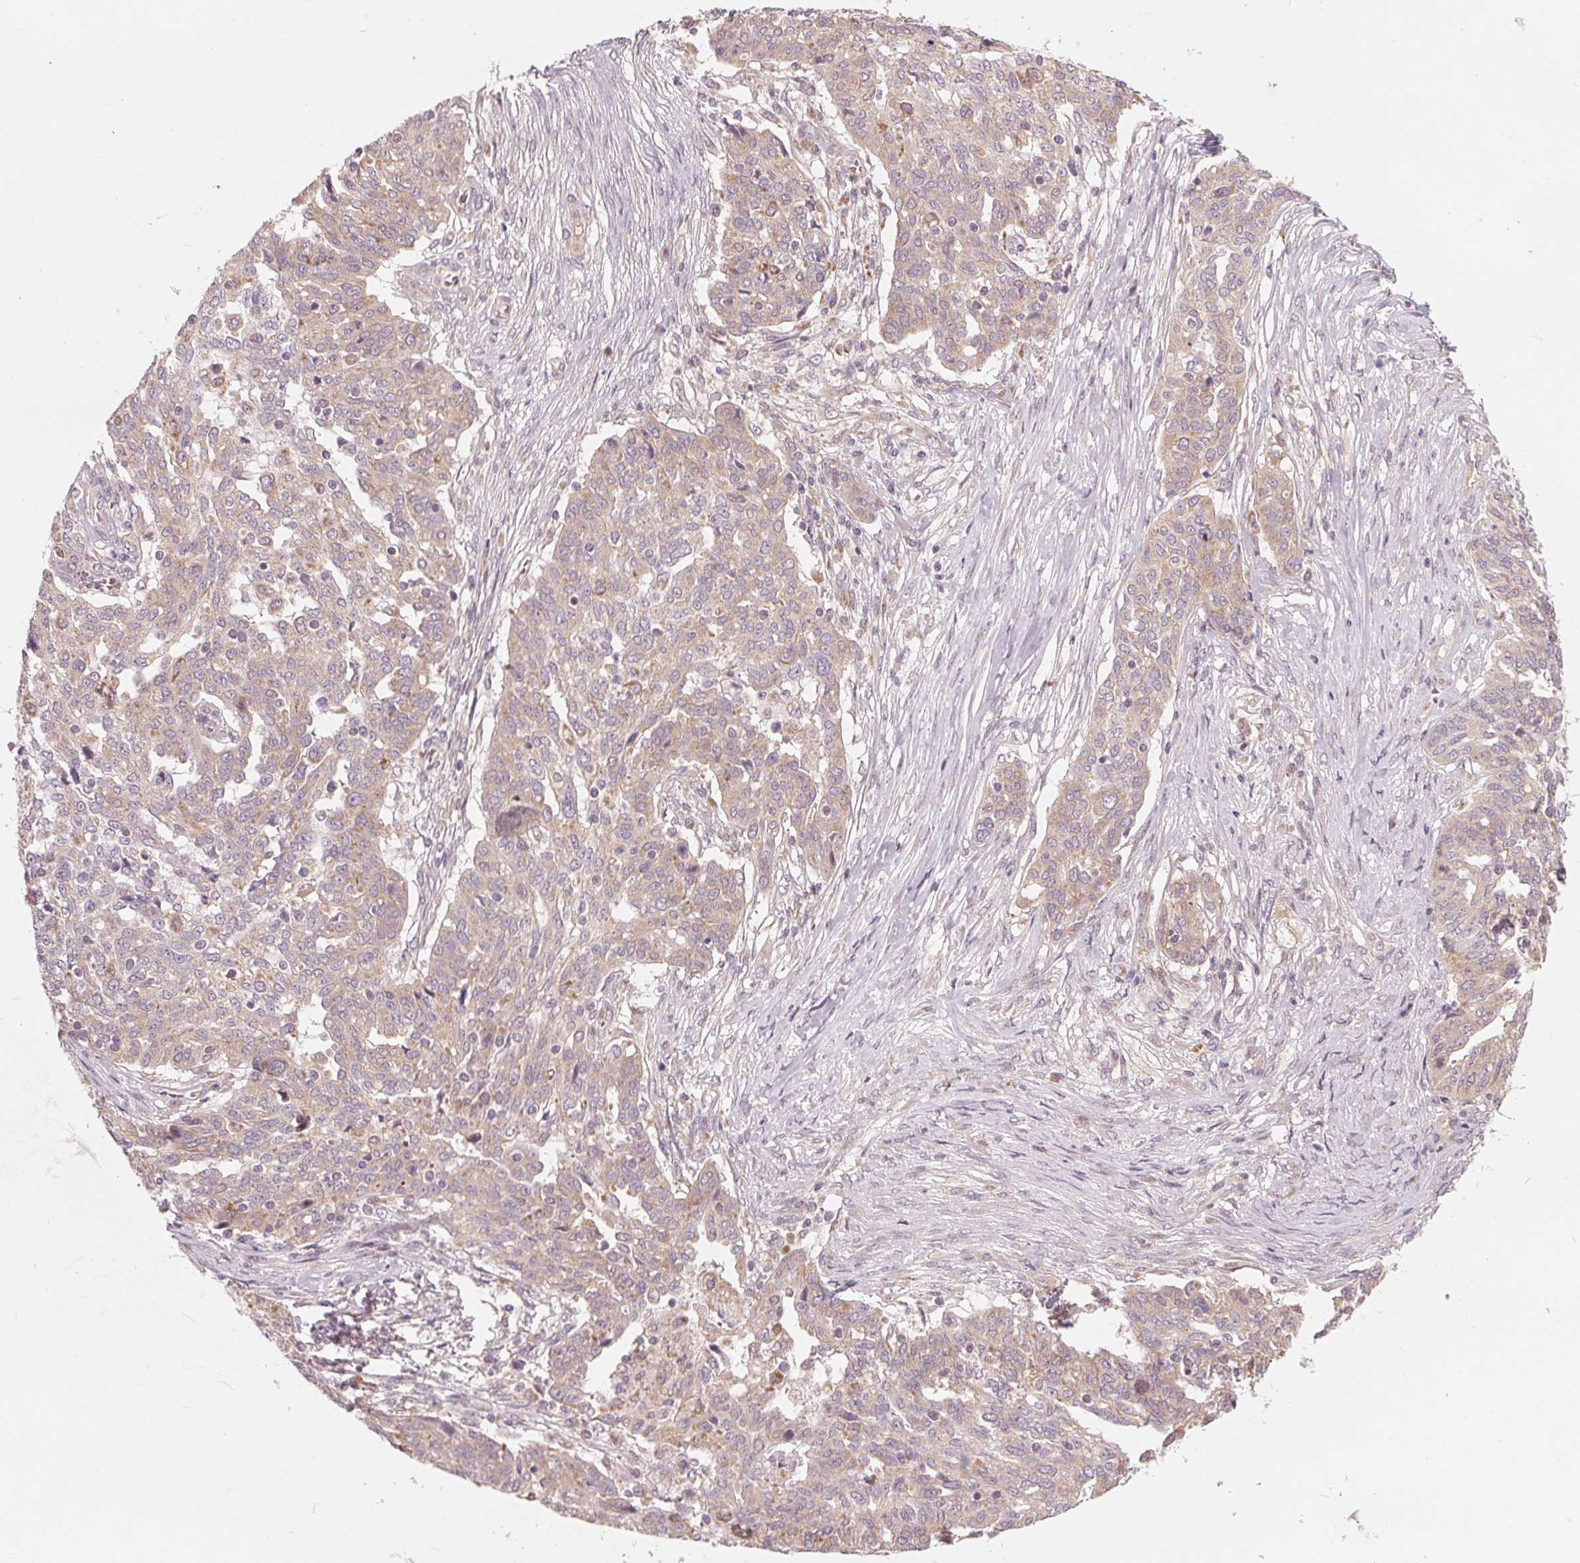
{"staining": {"intensity": "weak", "quantity": ">75%", "location": "cytoplasmic/membranous"}, "tissue": "ovarian cancer", "cell_type": "Tumor cells", "image_type": "cancer", "snomed": [{"axis": "morphology", "description": "Cystadenocarcinoma, serous, NOS"}, {"axis": "topography", "description": "Ovary"}], "caption": "Immunohistochemistry (DAB) staining of ovarian cancer (serous cystadenocarcinoma) reveals weak cytoplasmic/membranous protein positivity in about >75% of tumor cells.", "gene": "GIGYF2", "patient": {"sex": "female", "age": 67}}